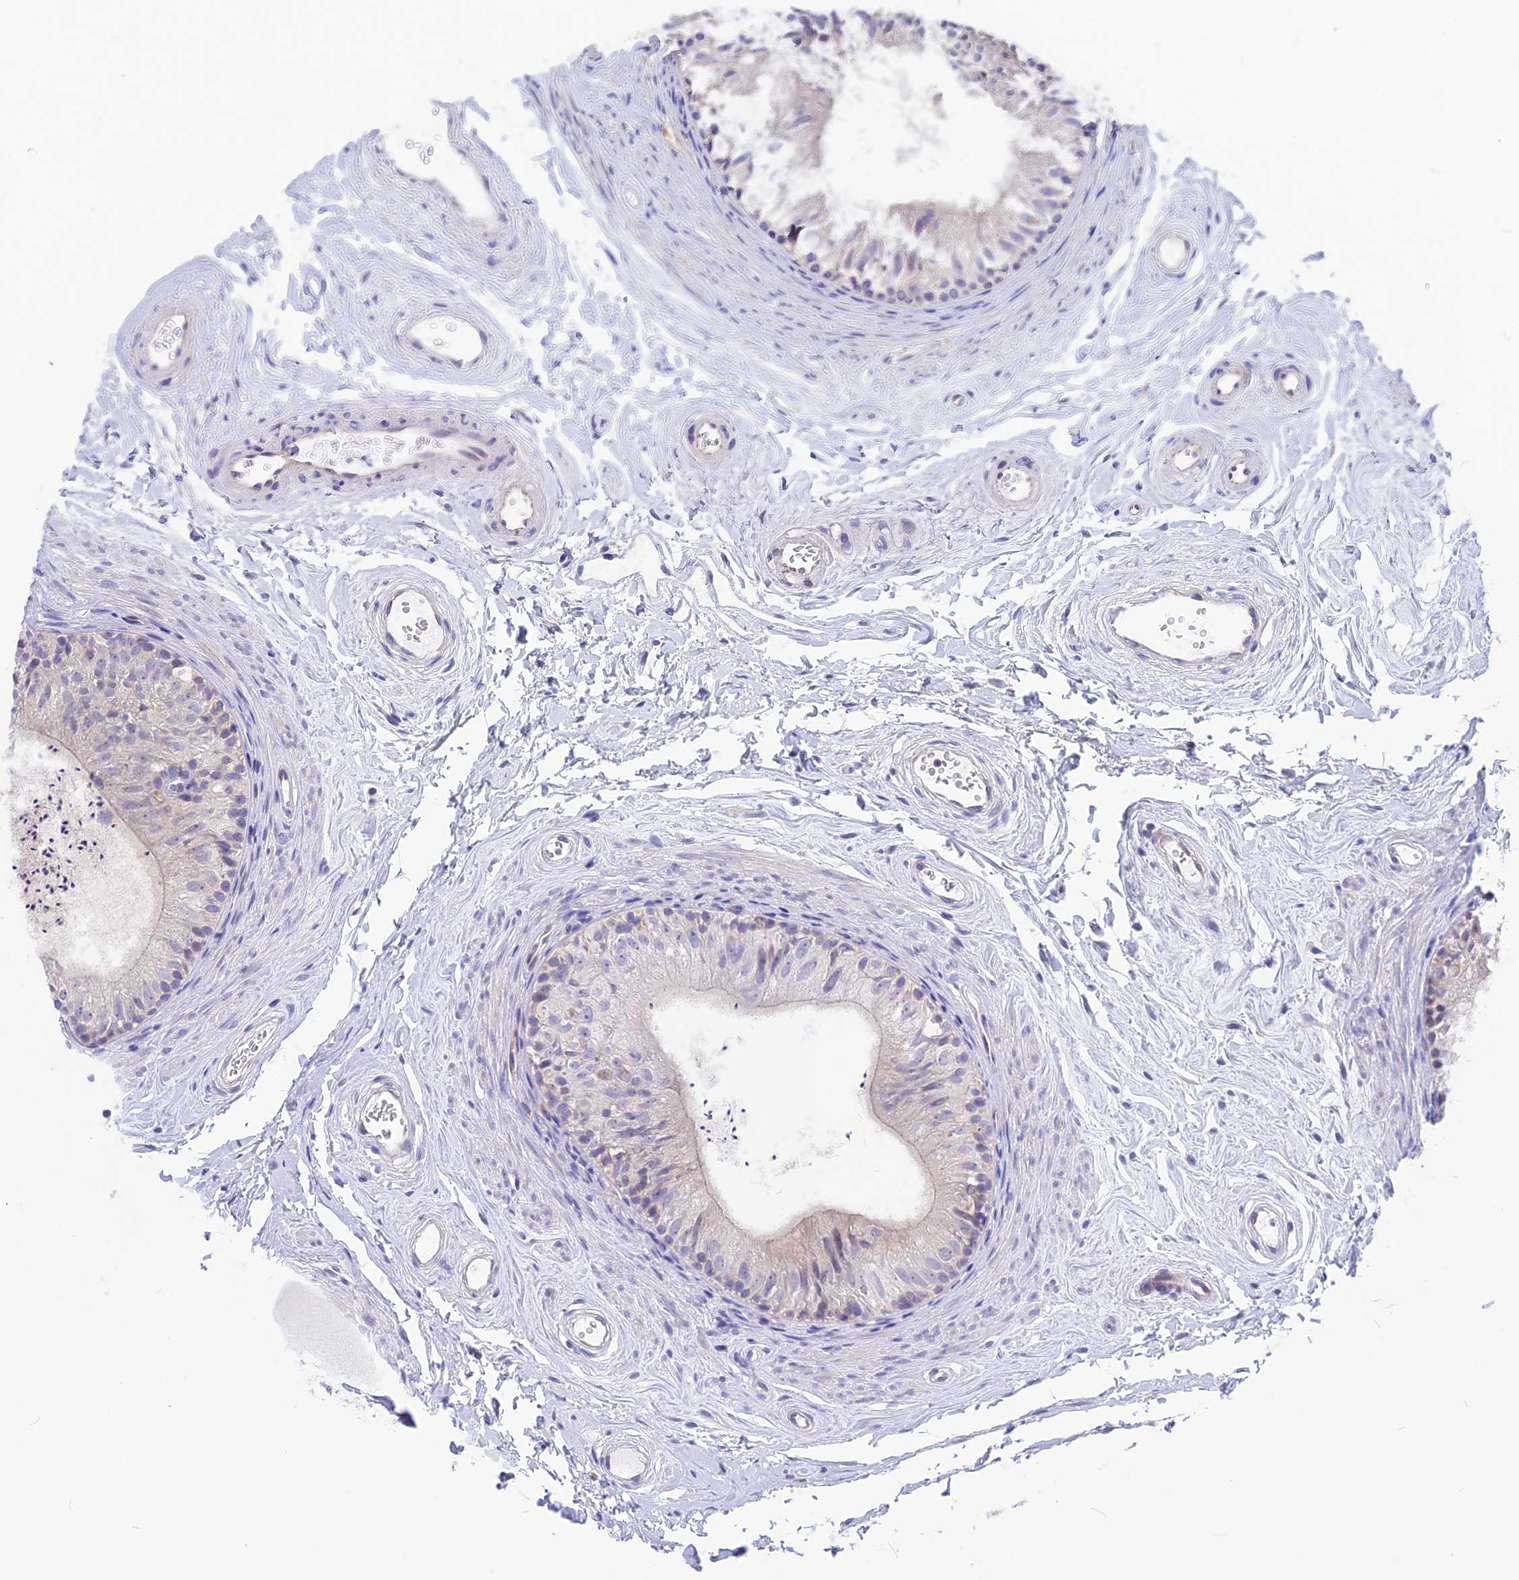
{"staining": {"intensity": "negative", "quantity": "none", "location": "none"}, "tissue": "epididymis", "cell_type": "Glandular cells", "image_type": "normal", "snomed": [{"axis": "morphology", "description": "Normal tissue, NOS"}, {"axis": "topography", "description": "Epididymis"}], "caption": "Epididymis was stained to show a protein in brown. There is no significant expression in glandular cells. Brightfield microscopy of IHC stained with DAB (brown) and hematoxylin (blue), captured at high magnification.", "gene": "SNTN", "patient": {"sex": "male", "age": 56}}